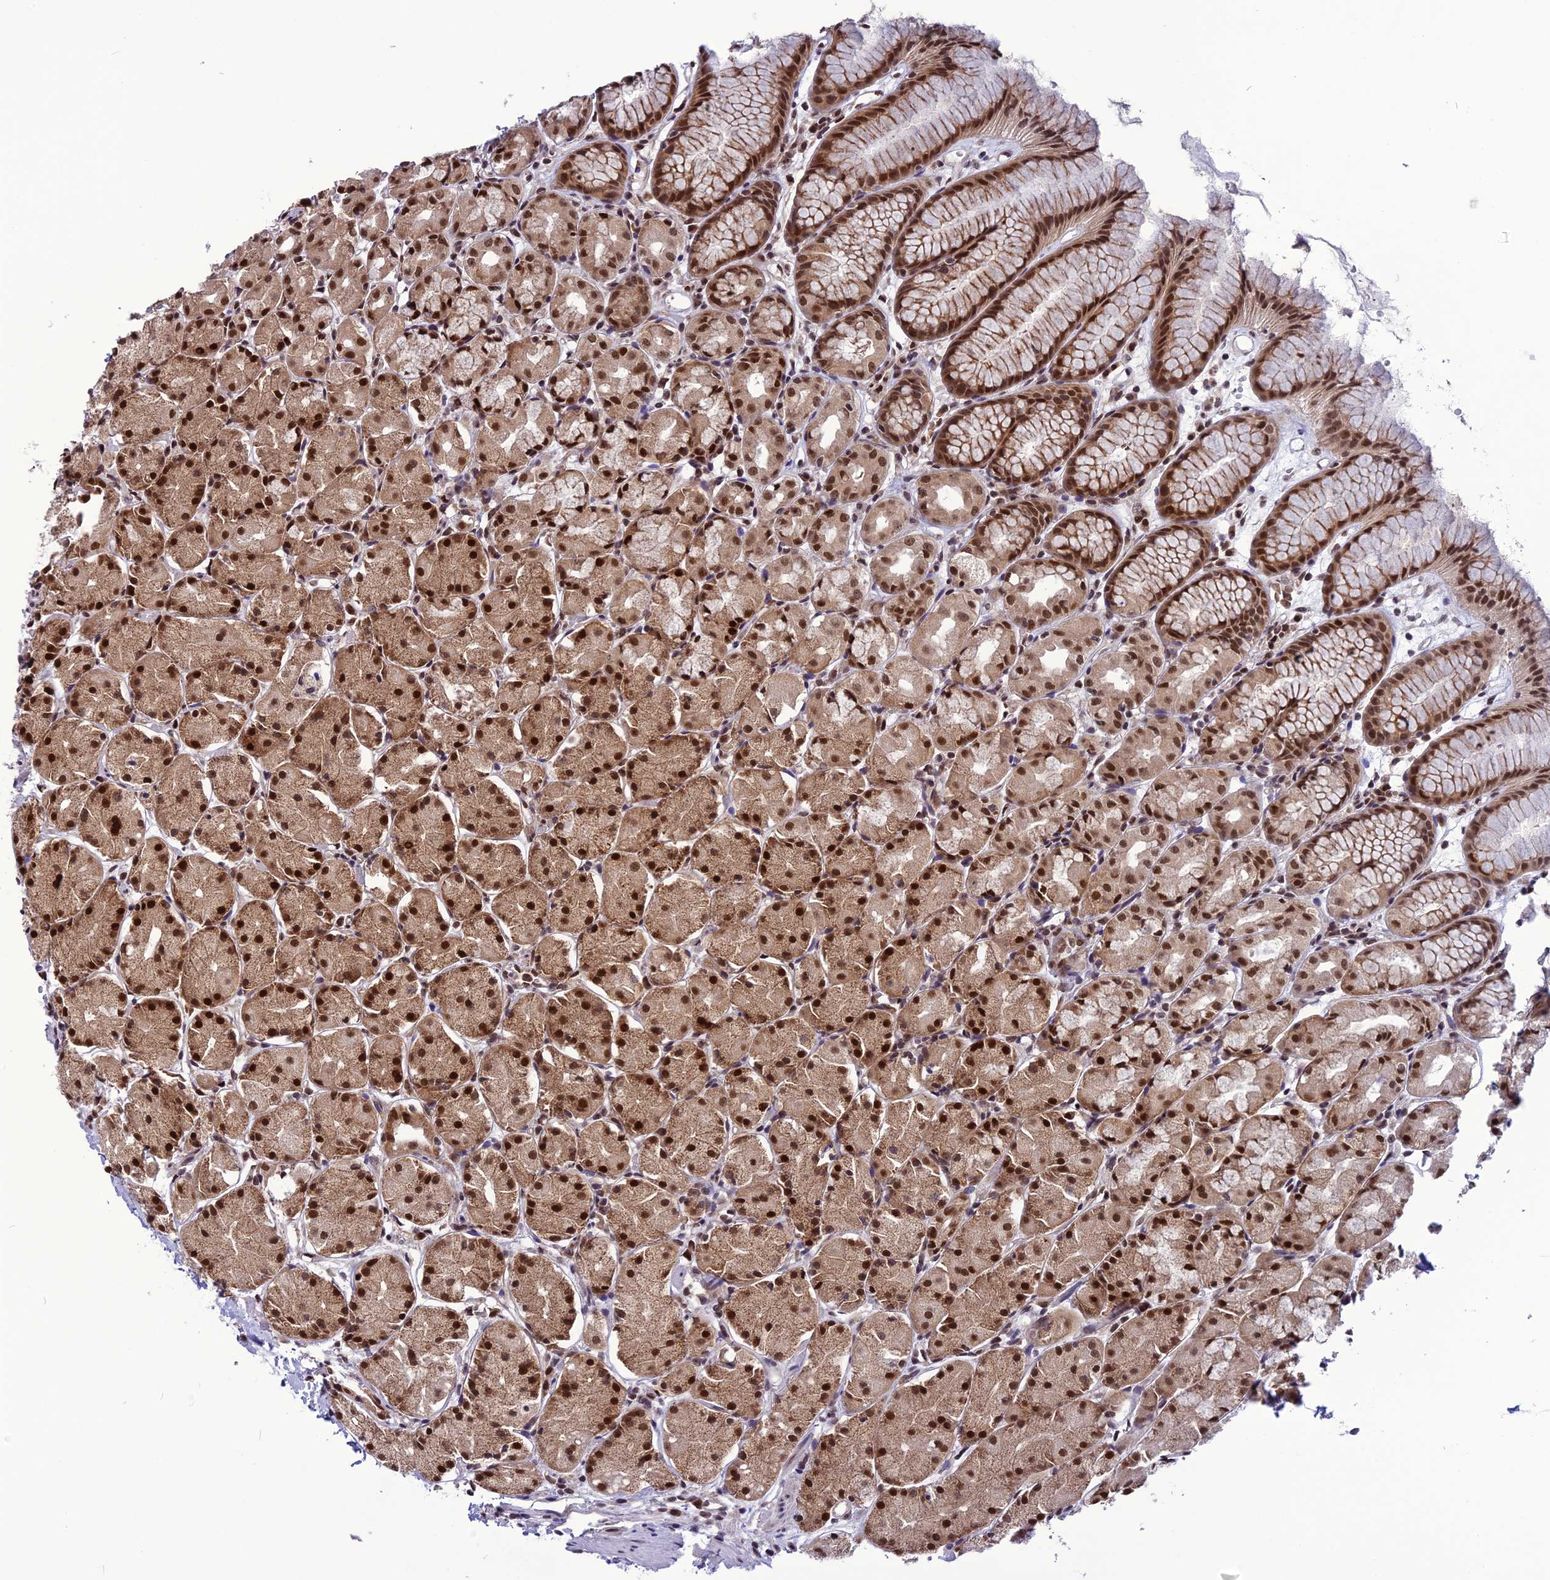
{"staining": {"intensity": "strong", "quantity": ">75%", "location": "cytoplasmic/membranous,nuclear"}, "tissue": "stomach", "cell_type": "Glandular cells", "image_type": "normal", "snomed": [{"axis": "morphology", "description": "Normal tissue, NOS"}, {"axis": "topography", "description": "Stomach, upper"}], "caption": "Strong cytoplasmic/membranous,nuclear expression is identified in approximately >75% of glandular cells in unremarkable stomach.", "gene": "RTRAF", "patient": {"sex": "male", "age": 47}}